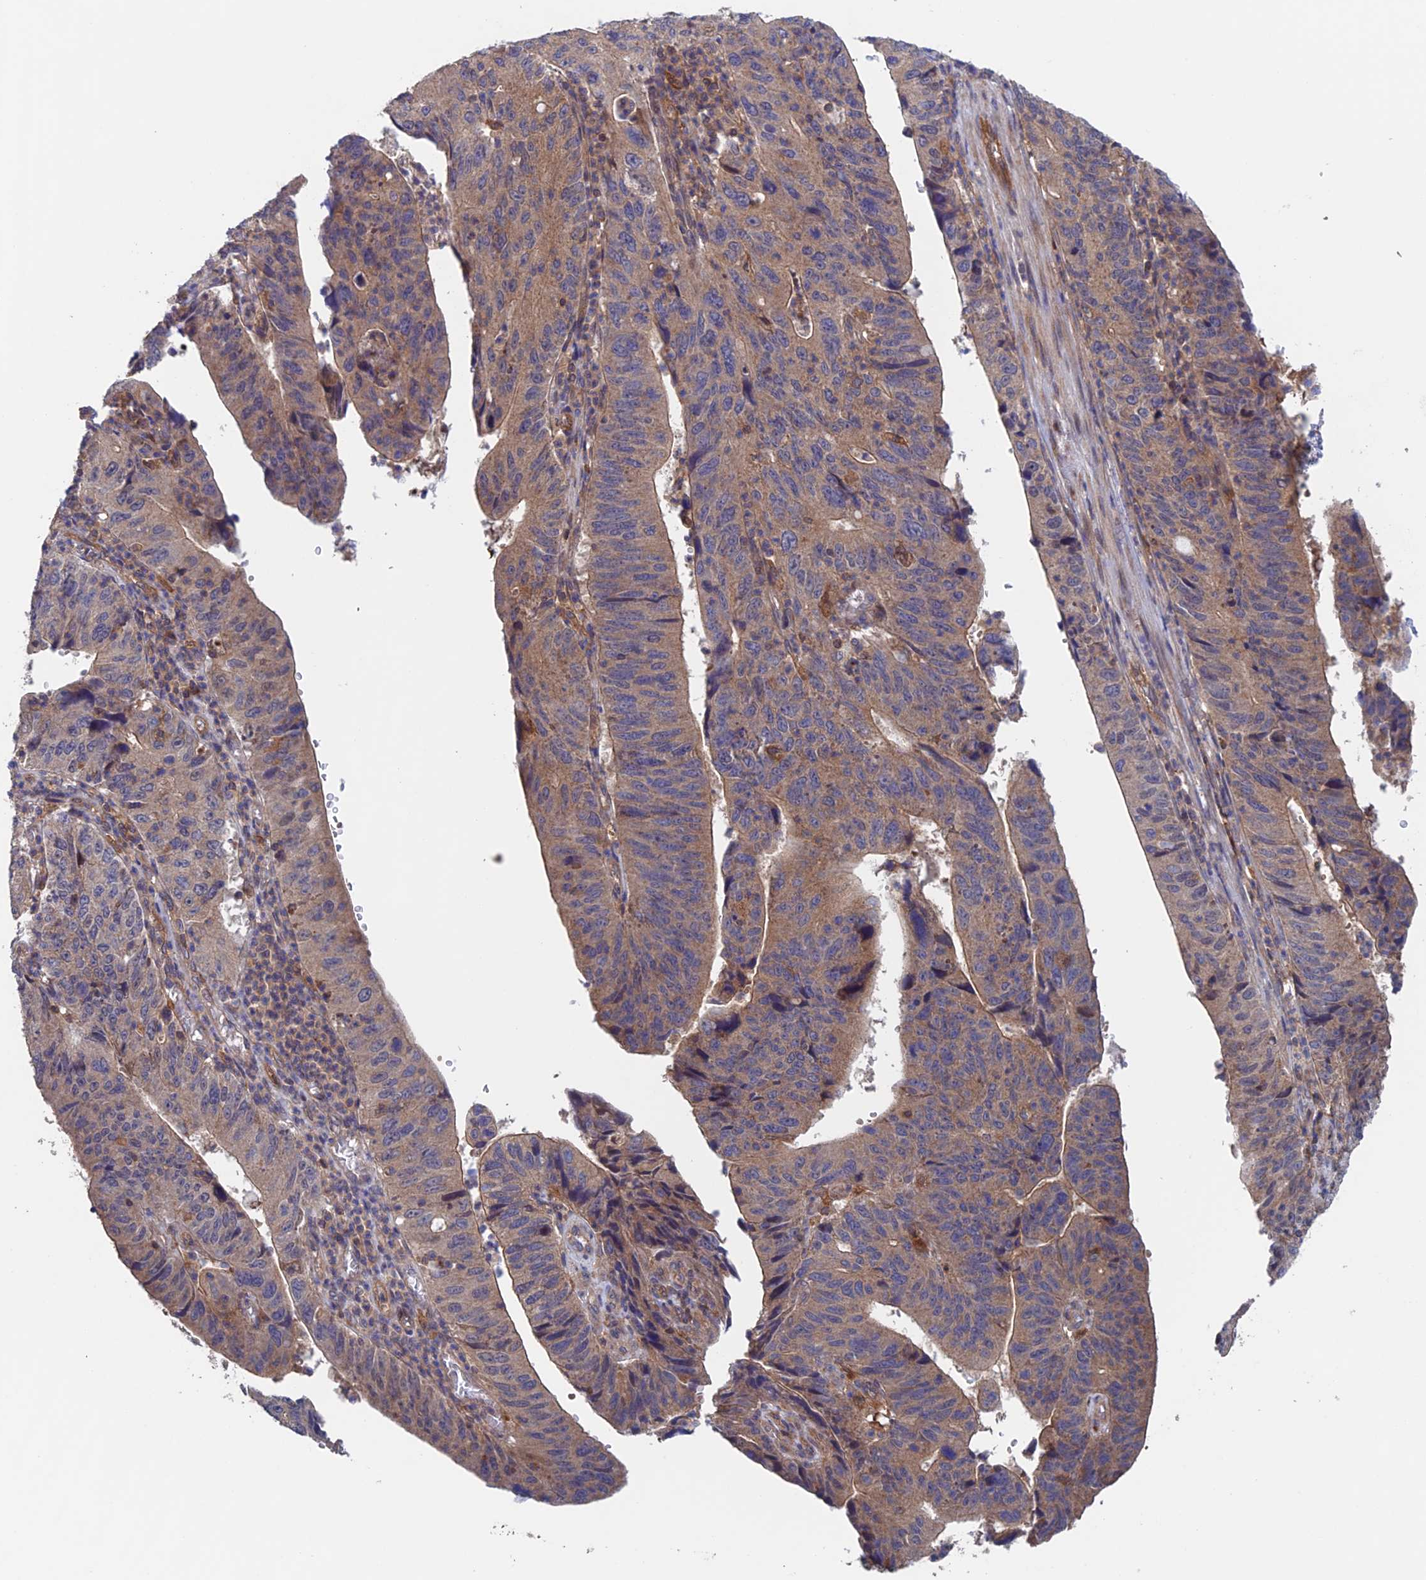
{"staining": {"intensity": "weak", "quantity": ">75%", "location": "cytoplasmic/membranous"}, "tissue": "stomach cancer", "cell_type": "Tumor cells", "image_type": "cancer", "snomed": [{"axis": "morphology", "description": "Adenocarcinoma, NOS"}, {"axis": "topography", "description": "Stomach"}], "caption": "Approximately >75% of tumor cells in adenocarcinoma (stomach) reveal weak cytoplasmic/membranous protein positivity as visualized by brown immunohistochemical staining.", "gene": "NUDT16L1", "patient": {"sex": "male", "age": 59}}